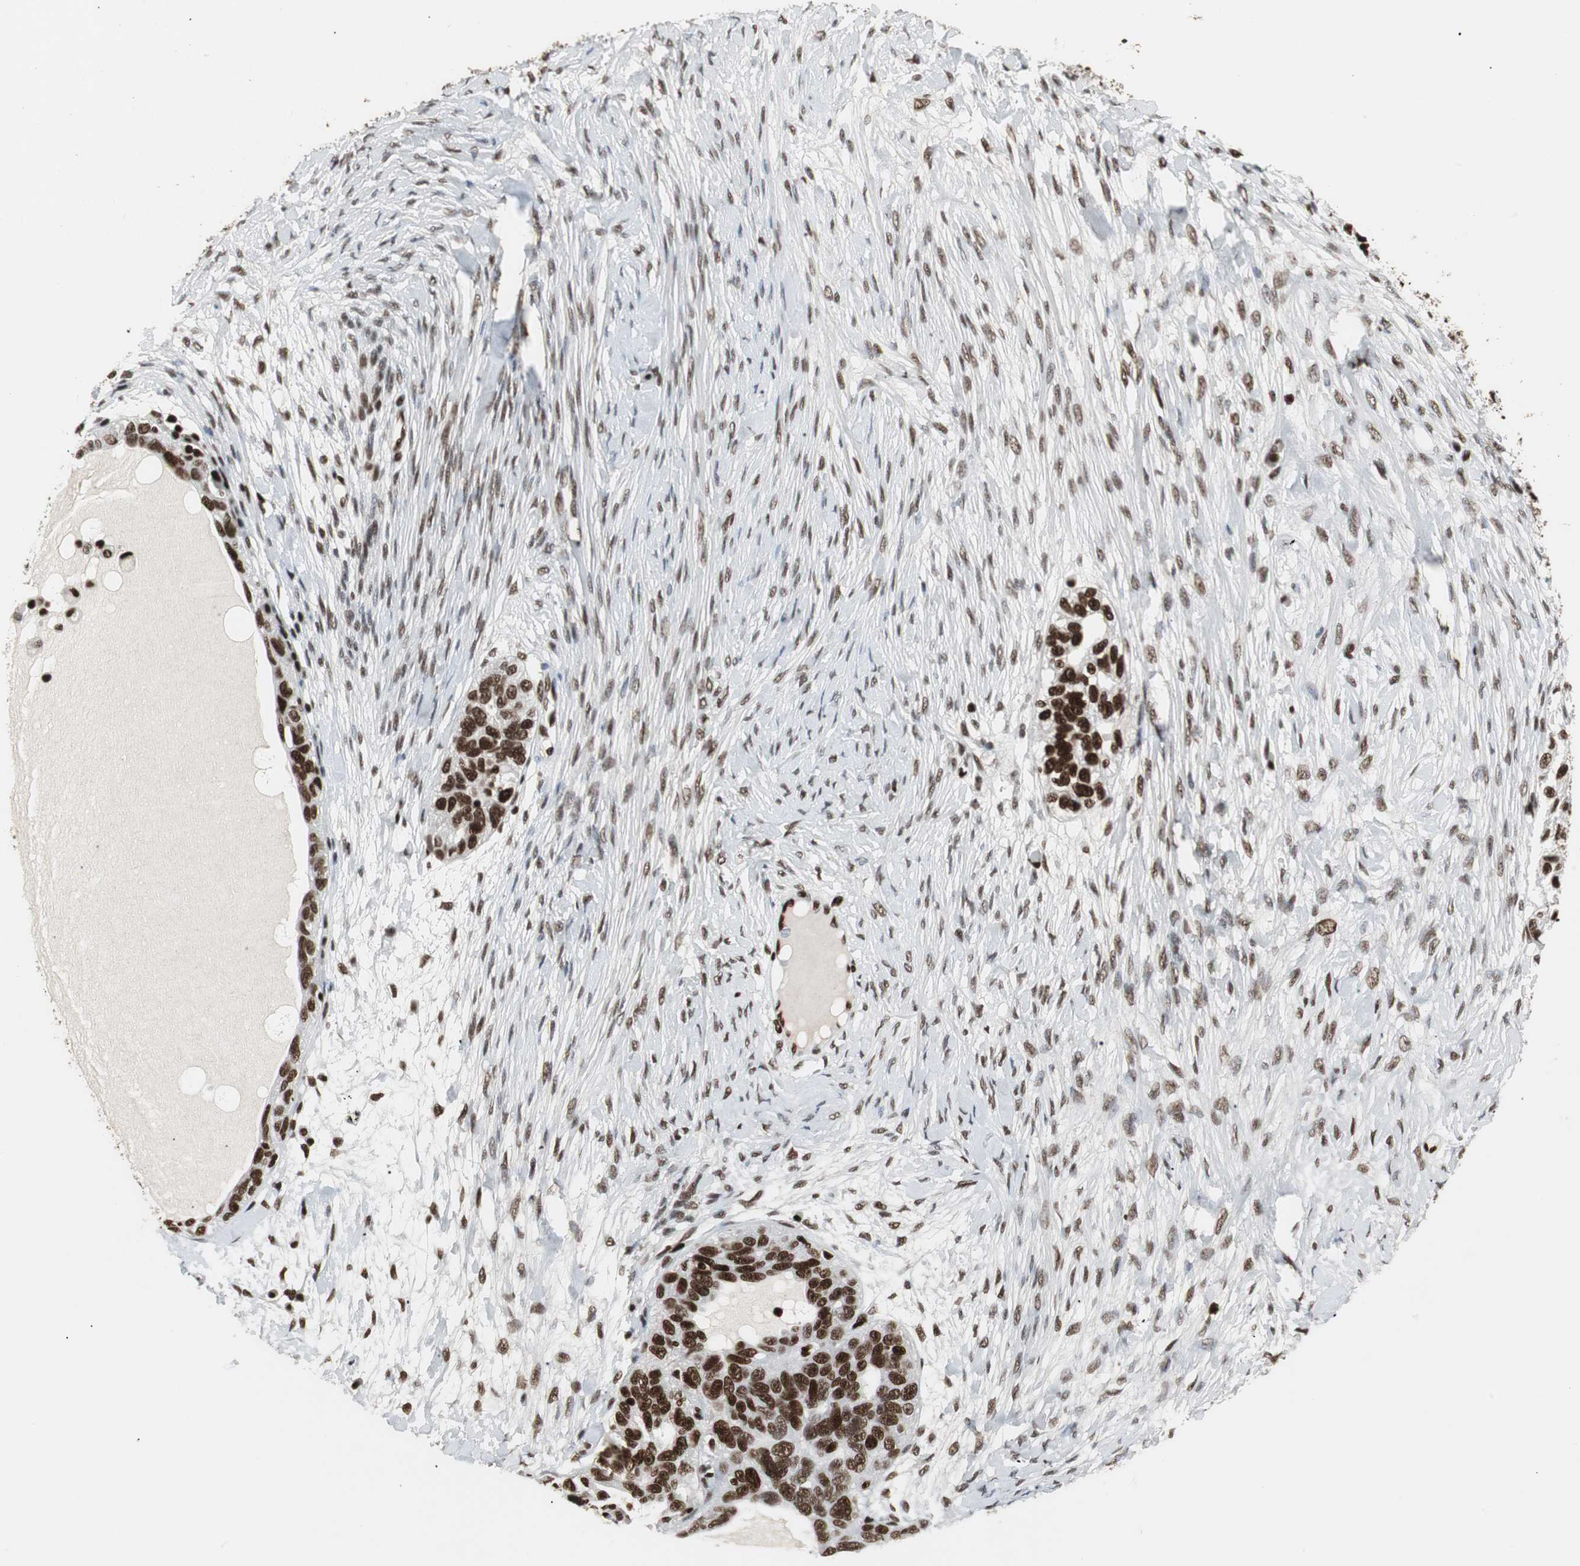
{"staining": {"intensity": "strong", "quantity": ">75%", "location": "nuclear"}, "tissue": "ovarian cancer", "cell_type": "Tumor cells", "image_type": "cancer", "snomed": [{"axis": "morphology", "description": "Cystadenocarcinoma, serous, NOS"}, {"axis": "topography", "description": "Ovary"}], "caption": "Serous cystadenocarcinoma (ovarian) was stained to show a protein in brown. There is high levels of strong nuclear staining in about >75% of tumor cells.", "gene": "MTA2", "patient": {"sex": "female", "age": 82}}